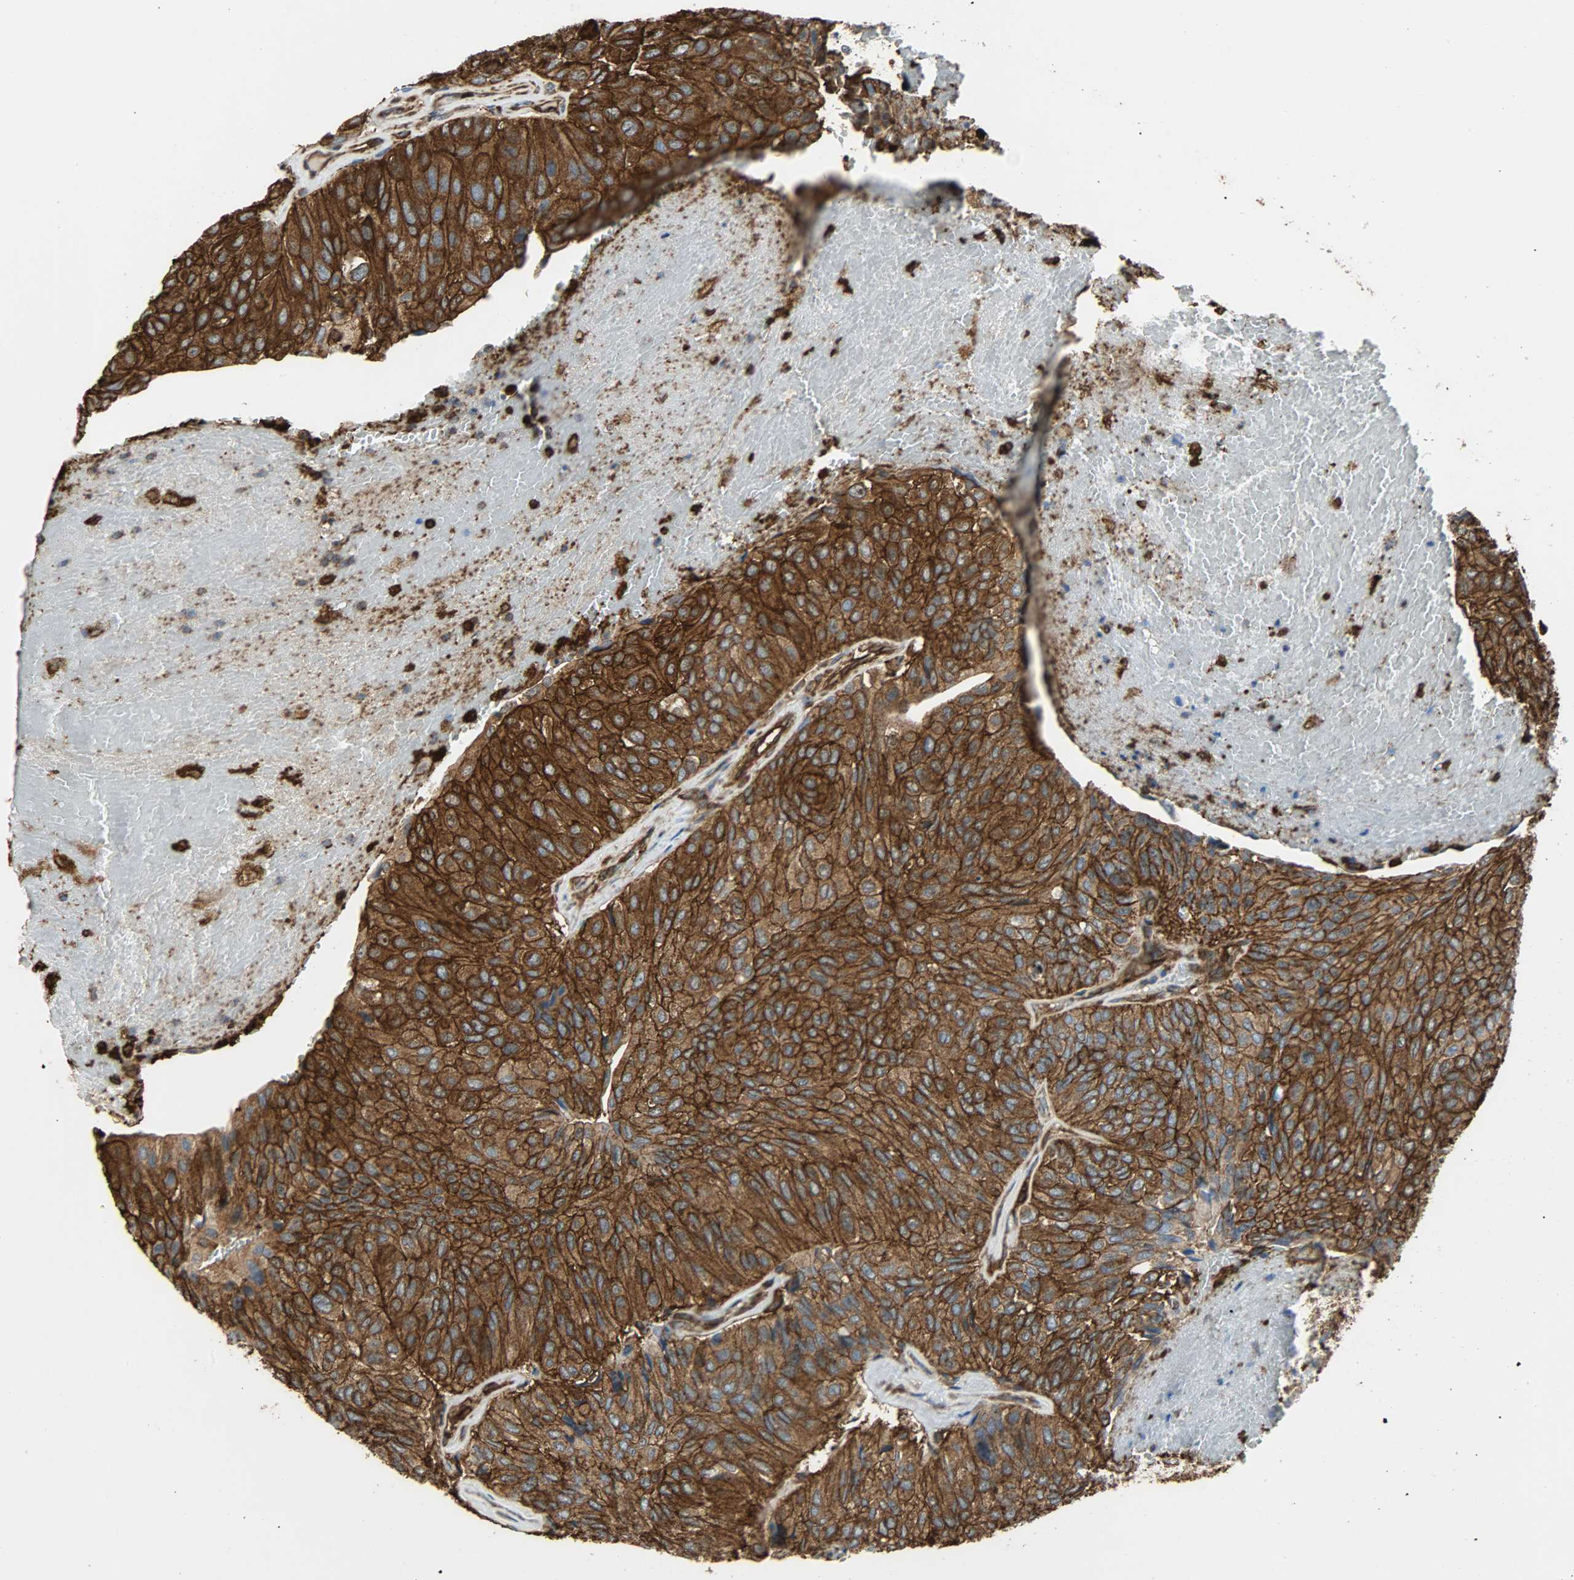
{"staining": {"intensity": "strong", "quantity": ">75%", "location": "cytoplasmic/membranous"}, "tissue": "urothelial cancer", "cell_type": "Tumor cells", "image_type": "cancer", "snomed": [{"axis": "morphology", "description": "Urothelial carcinoma, High grade"}, {"axis": "topography", "description": "Urinary bladder"}], "caption": "IHC (DAB (3,3'-diaminobenzidine)) staining of human urothelial carcinoma (high-grade) exhibits strong cytoplasmic/membranous protein staining in approximately >75% of tumor cells.", "gene": "VASP", "patient": {"sex": "male", "age": 66}}